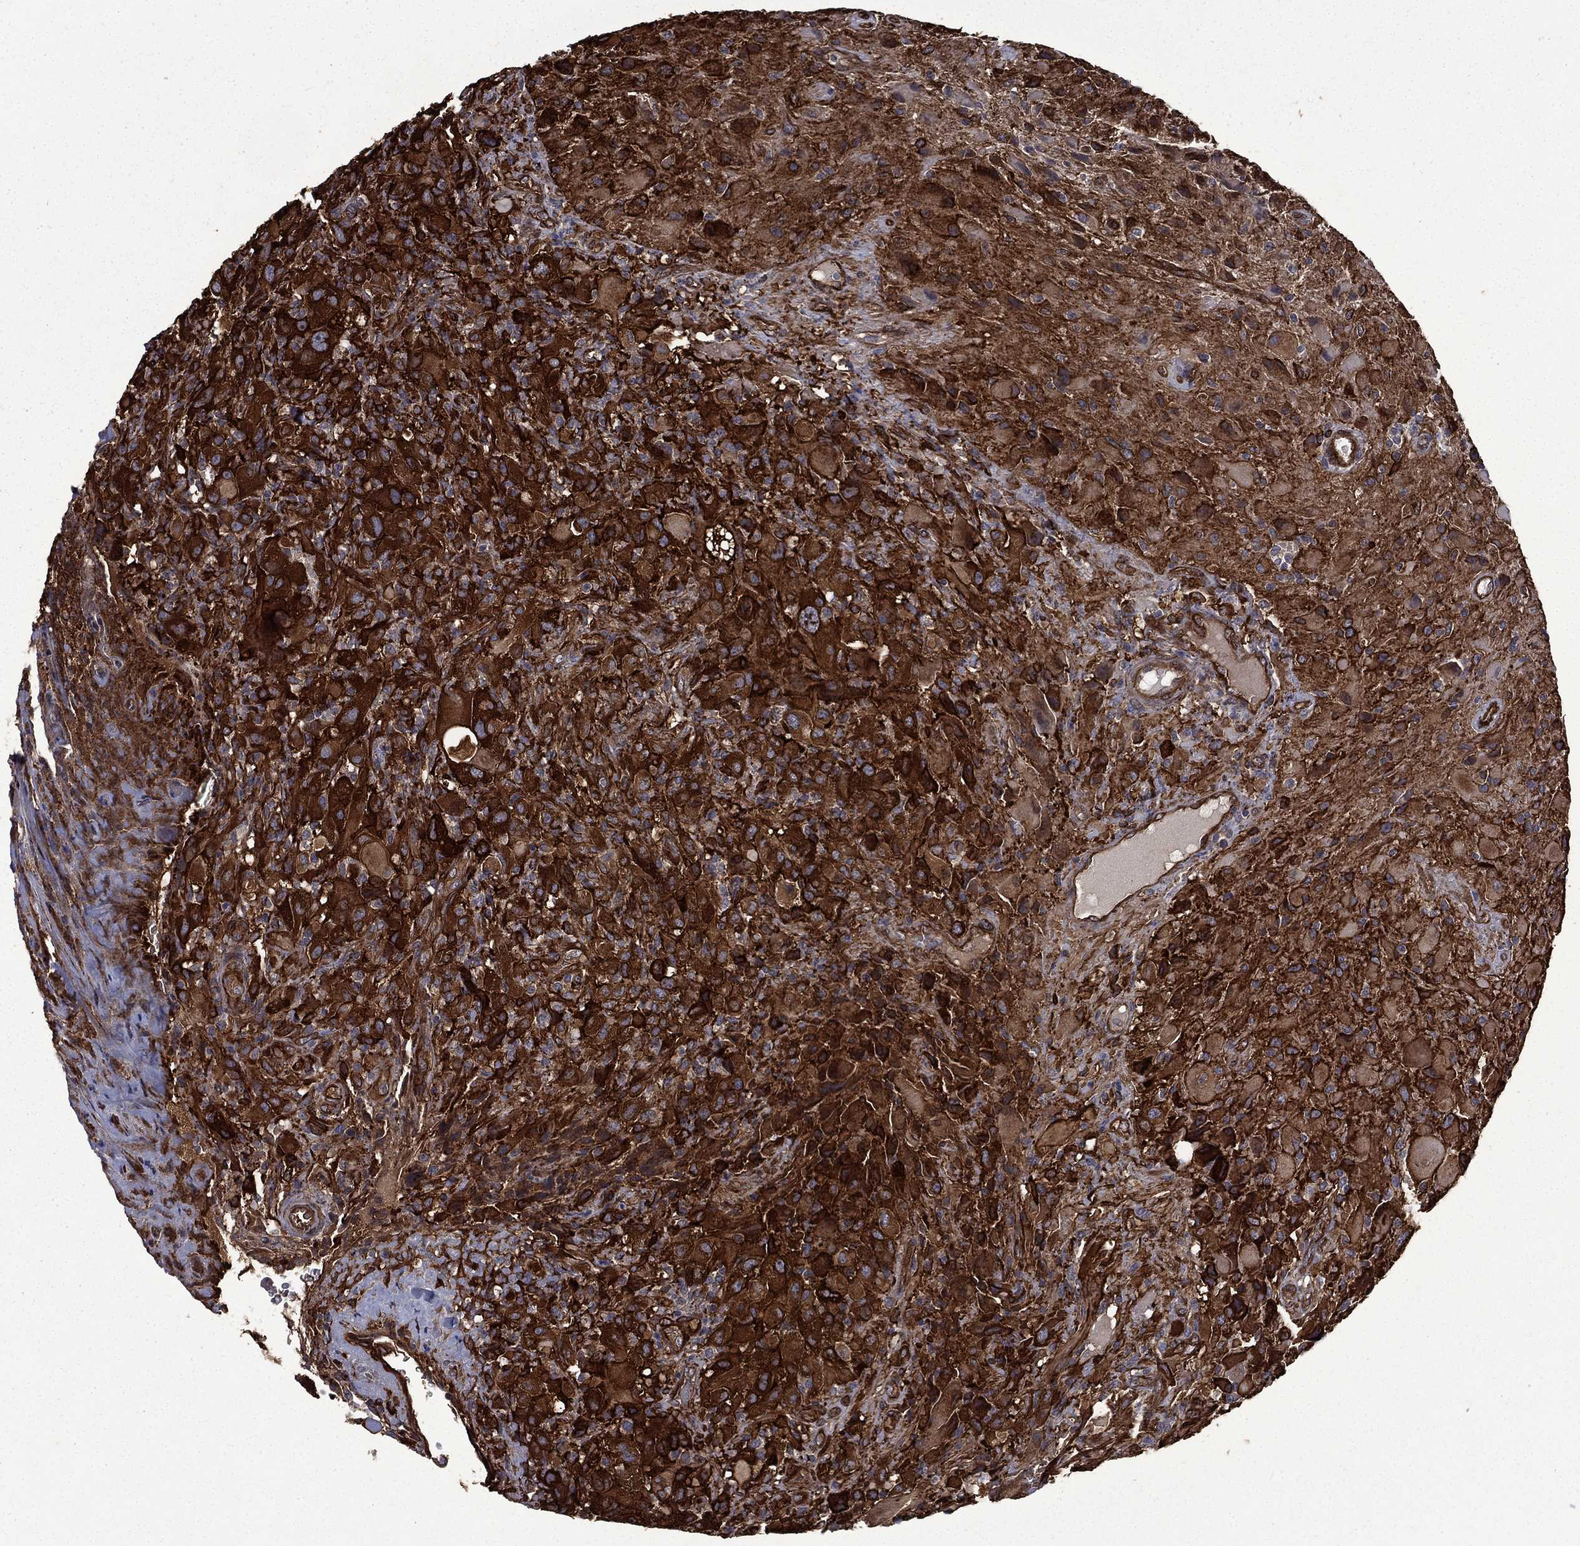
{"staining": {"intensity": "strong", "quantity": "25%-75%", "location": "cytoplasmic/membranous"}, "tissue": "glioma", "cell_type": "Tumor cells", "image_type": "cancer", "snomed": [{"axis": "morphology", "description": "Glioma, malignant, High grade"}, {"axis": "topography", "description": "Cerebral cortex"}], "caption": "Human high-grade glioma (malignant) stained with a brown dye exhibits strong cytoplasmic/membranous positive expression in about 25%-75% of tumor cells.", "gene": "PPFIBP1", "patient": {"sex": "male", "age": 35}}